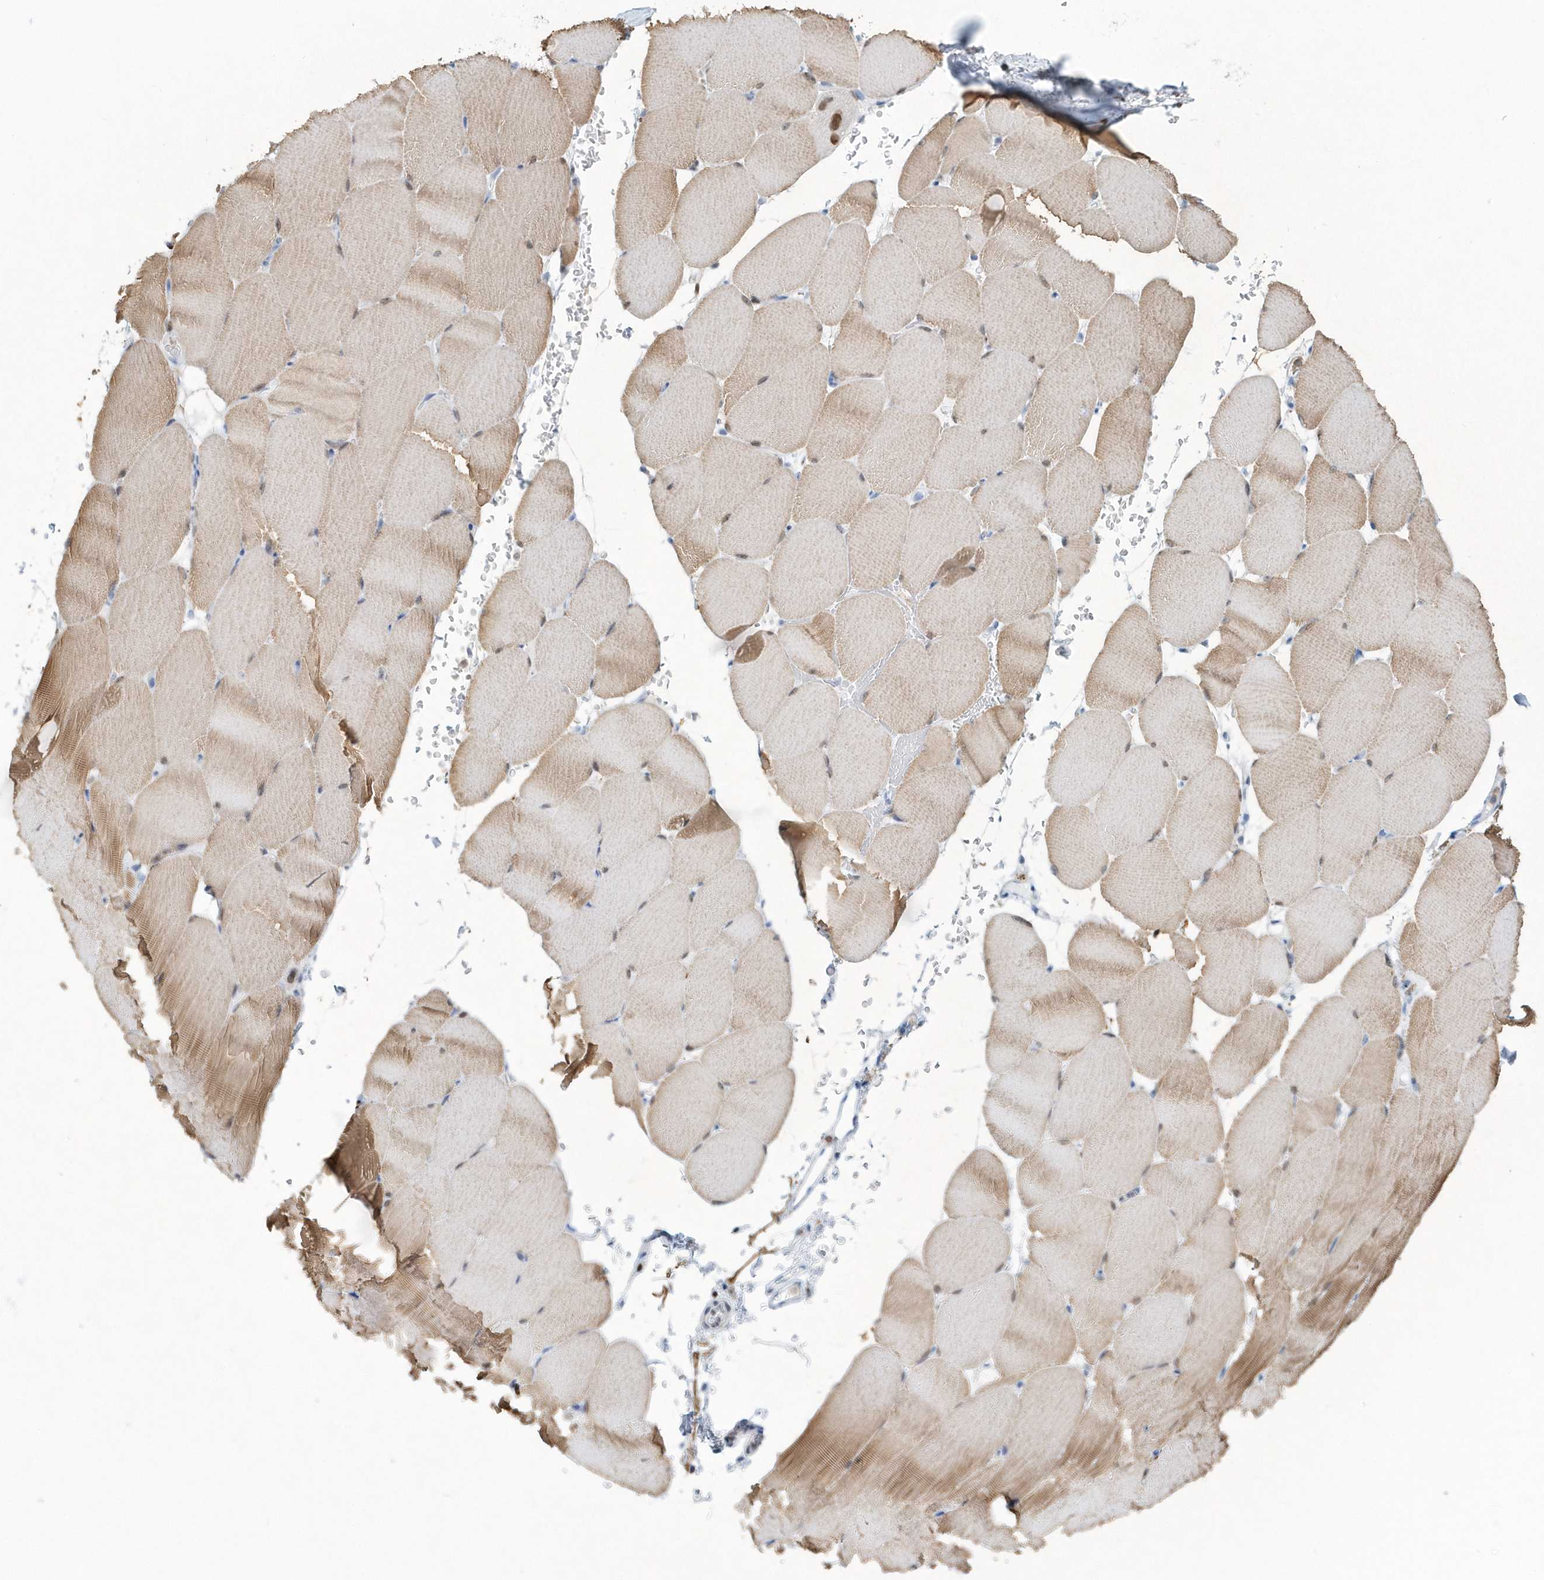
{"staining": {"intensity": "moderate", "quantity": "25%-75%", "location": "cytoplasmic/membranous"}, "tissue": "skeletal muscle", "cell_type": "Myocytes", "image_type": "normal", "snomed": [{"axis": "morphology", "description": "Normal tissue, NOS"}, {"axis": "topography", "description": "Skeletal muscle"}, {"axis": "topography", "description": "Parathyroid gland"}], "caption": "Immunohistochemistry of unremarkable skeletal muscle displays medium levels of moderate cytoplasmic/membranous expression in approximately 25%-75% of myocytes.", "gene": "MACROH2A2", "patient": {"sex": "female", "age": 37}}